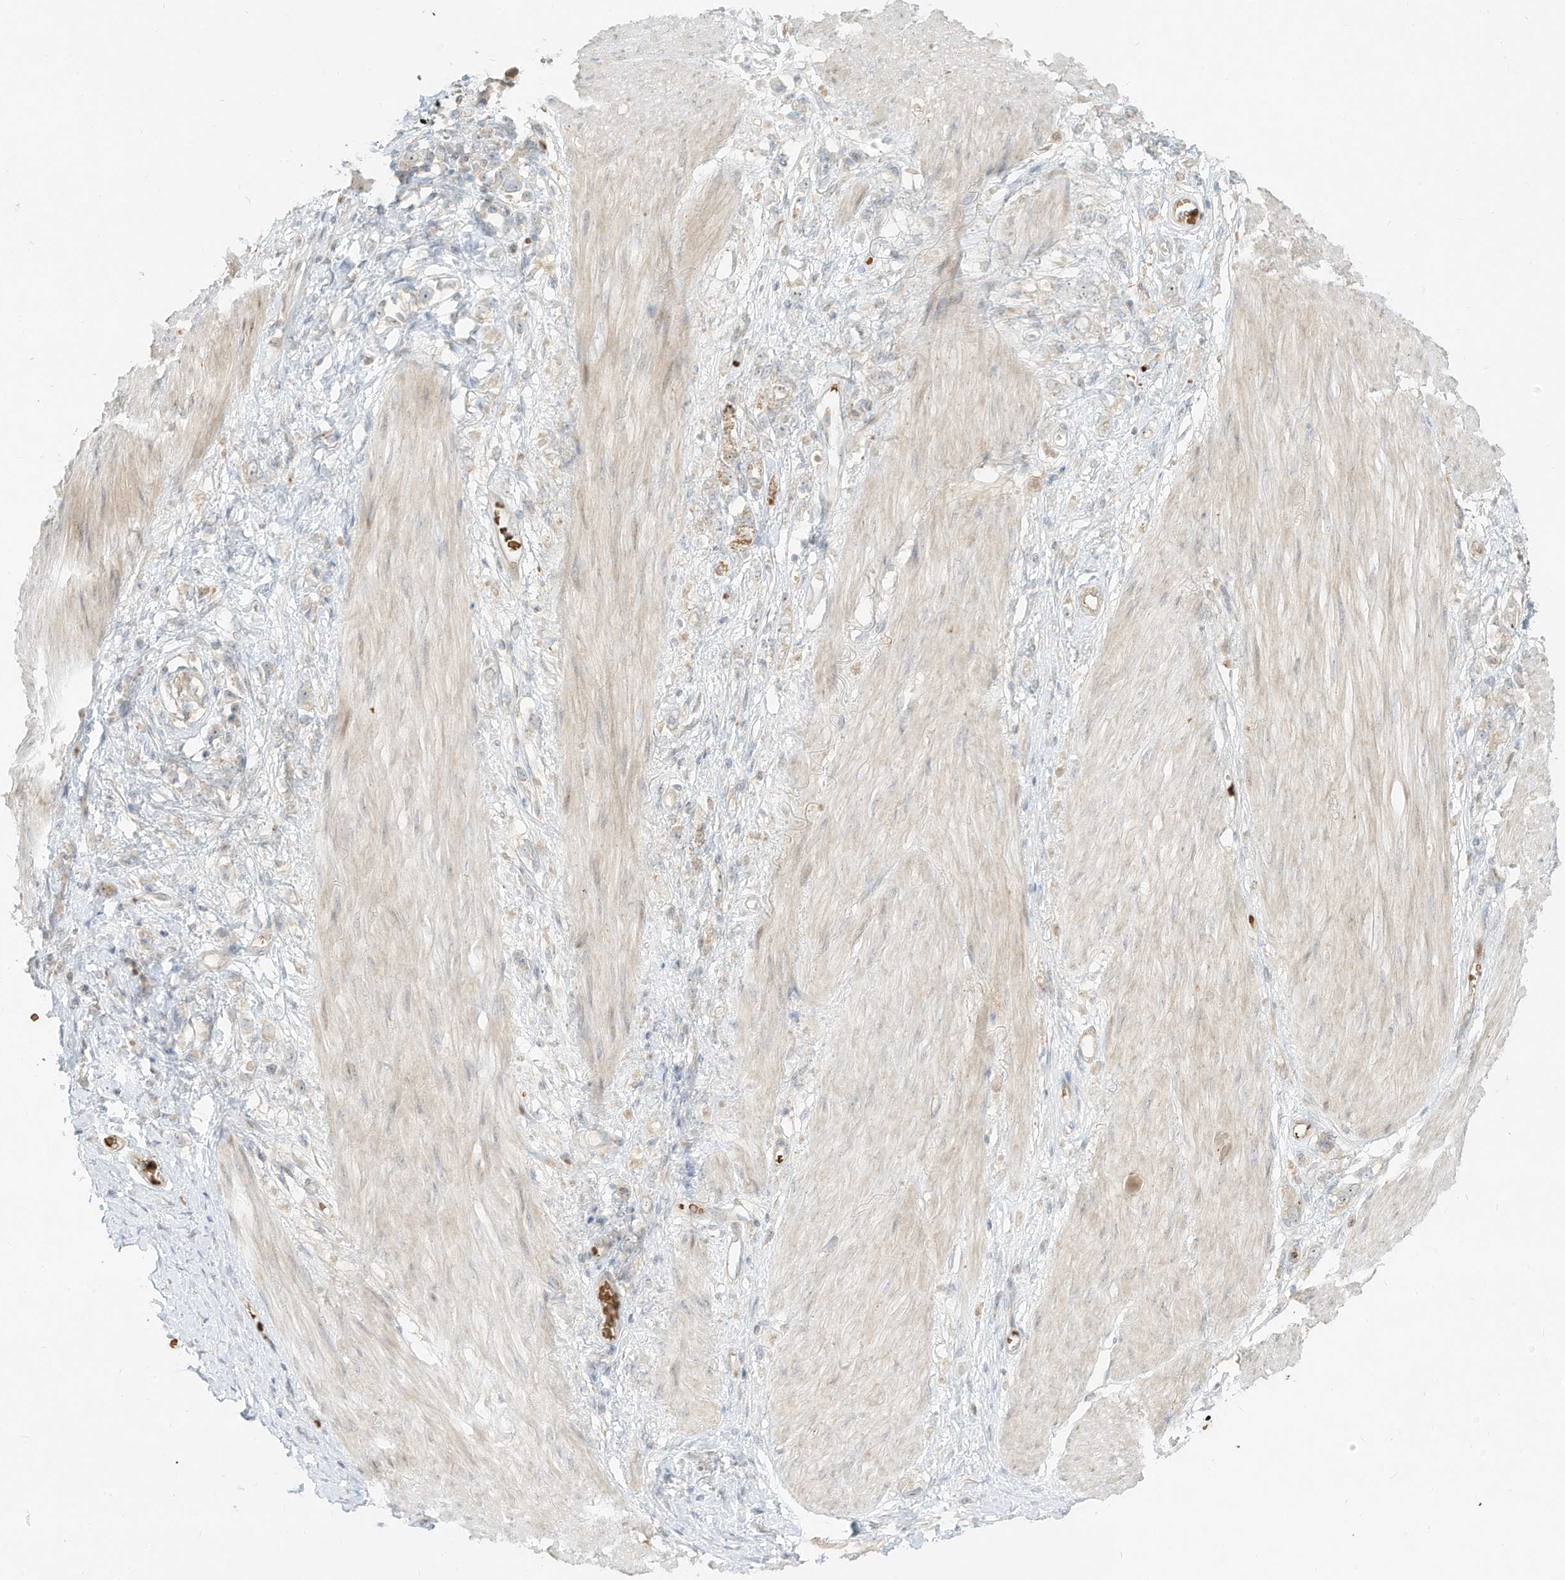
{"staining": {"intensity": "weak", "quantity": "<25%", "location": "cytoplasmic/membranous"}, "tissue": "stomach cancer", "cell_type": "Tumor cells", "image_type": "cancer", "snomed": [{"axis": "morphology", "description": "Adenocarcinoma, NOS"}, {"axis": "topography", "description": "Stomach"}], "caption": "Immunohistochemistry (IHC) image of human adenocarcinoma (stomach) stained for a protein (brown), which exhibits no staining in tumor cells.", "gene": "OFD1", "patient": {"sex": "female", "age": 76}}